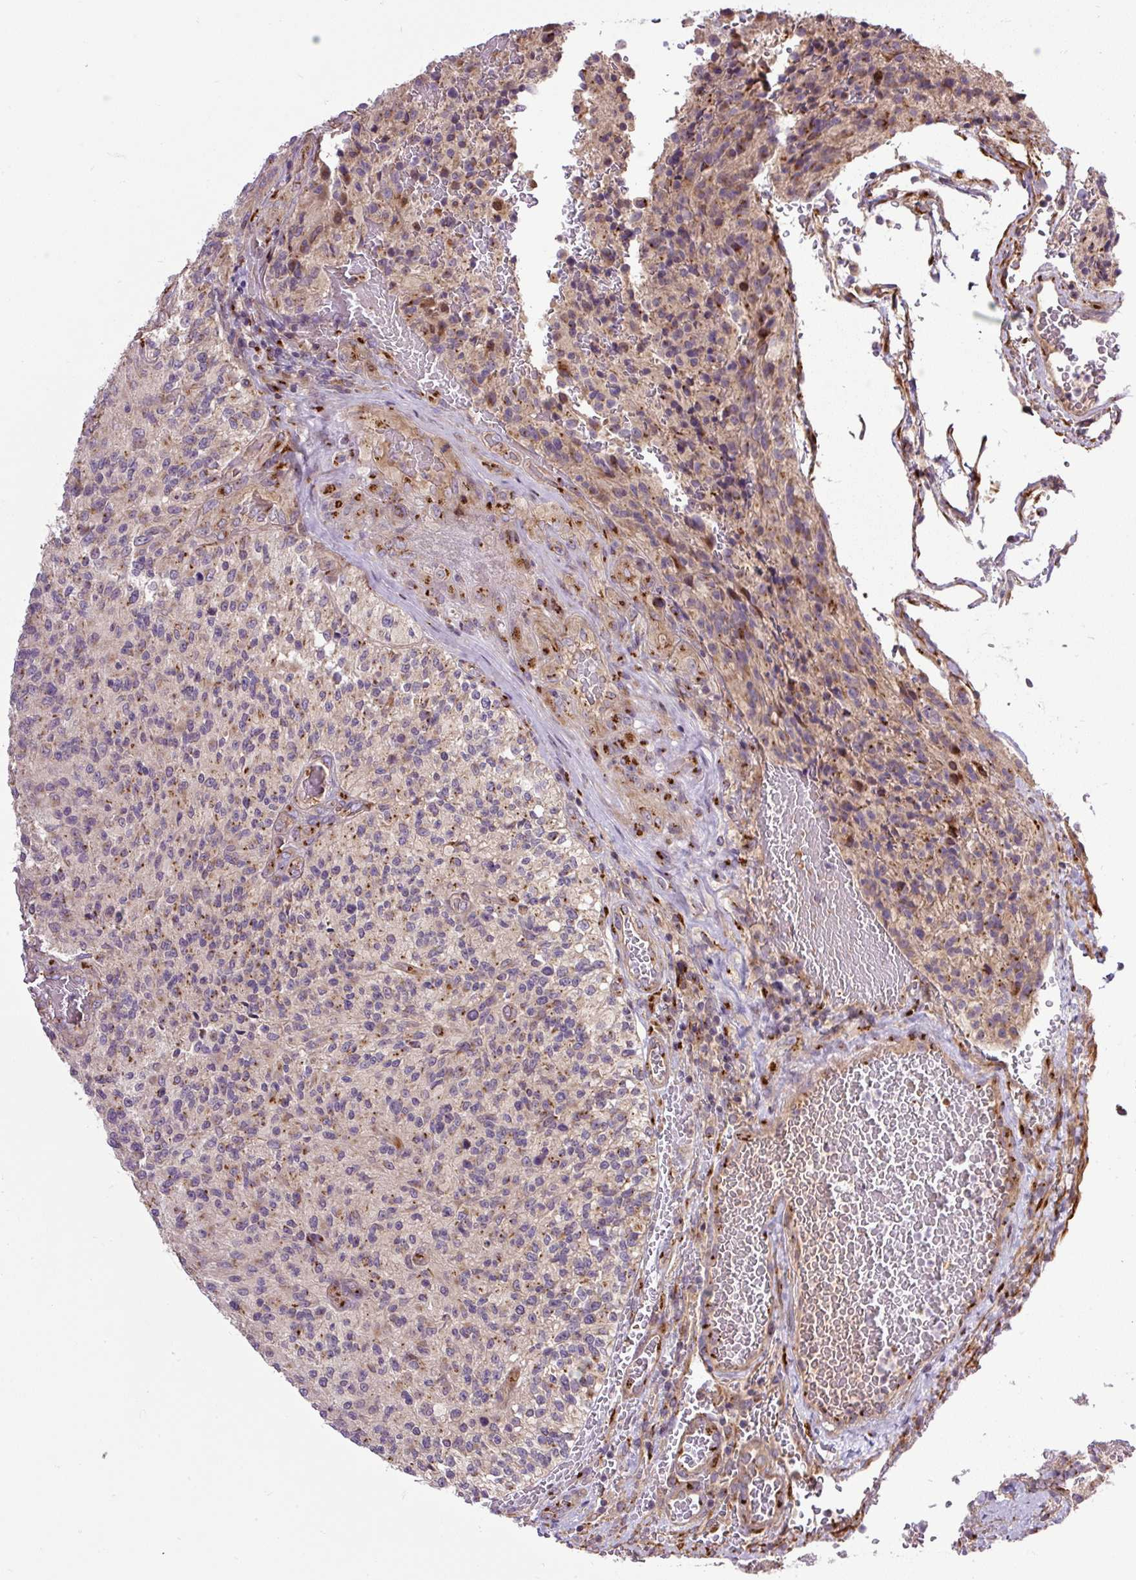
{"staining": {"intensity": "moderate", "quantity": "<25%", "location": "cytoplasmic/membranous"}, "tissue": "glioma", "cell_type": "Tumor cells", "image_type": "cancer", "snomed": [{"axis": "morphology", "description": "Normal tissue, NOS"}, {"axis": "morphology", "description": "Glioma, malignant, High grade"}, {"axis": "topography", "description": "Cerebral cortex"}], "caption": "High-grade glioma (malignant) stained with immunohistochemistry exhibits moderate cytoplasmic/membranous expression in approximately <25% of tumor cells. Using DAB (3,3'-diaminobenzidine) (brown) and hematoxylin (blue) stains, captured at high magnification using brightfield microscopy.", "gene": "MSMP", "patient": {"sex": "male", "age": 56}}